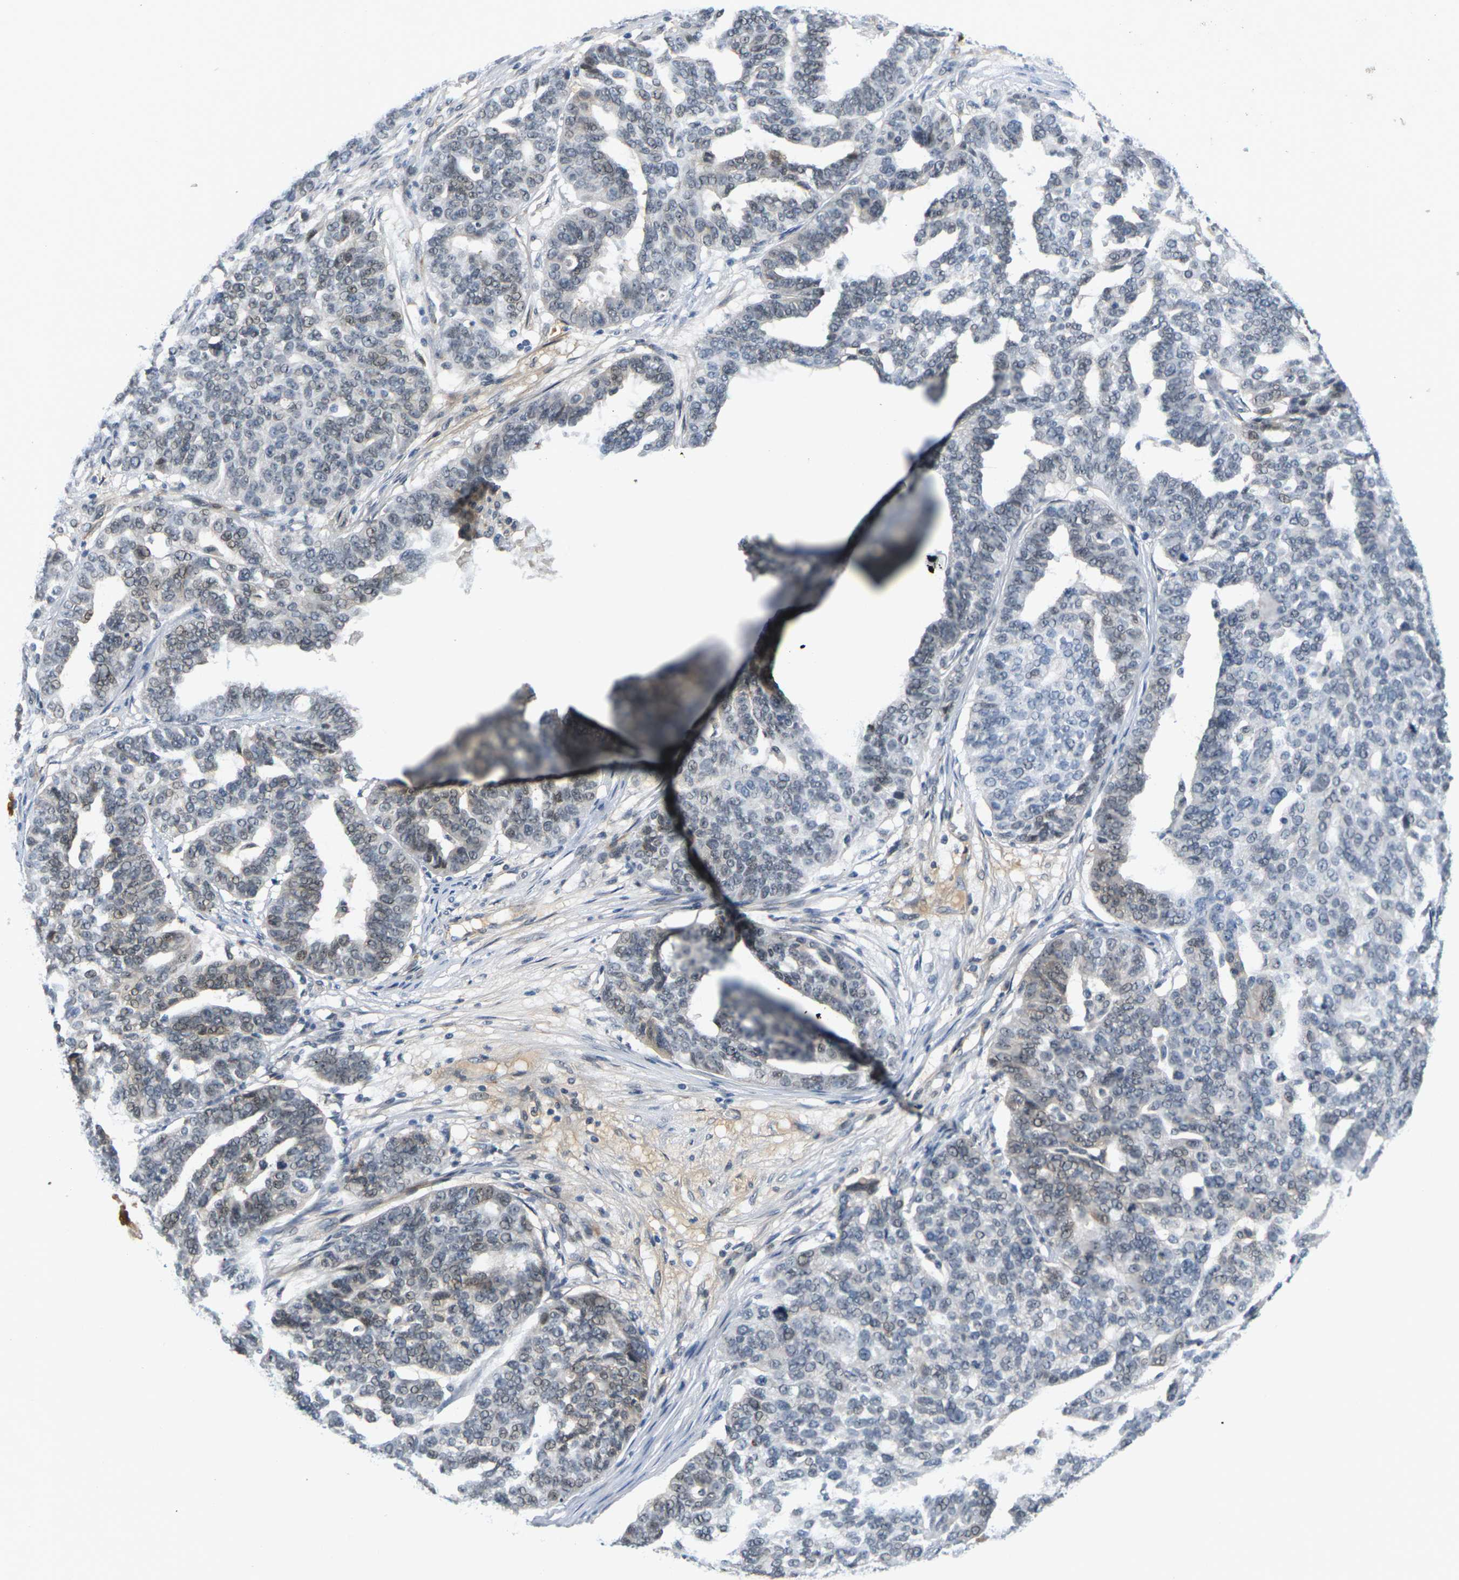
{"staining": {"intensity": "weak", "quantity": "25%-75%", "location": "nuclear"}, "tissue": "ovarian cancer", "cell_type": "Tumor cells", "image_type": "cancer", "snomed": [{"axis": "morphology", "description": "Cystadenocarcinoma, serous, NOS"}, {"axis": "topography", "description": "Ovary"}], "caption": "Approximately 25%-75% of tumor cells in serous cystadenocarcinoma (ovarian) demonstrate weak nuclear protein expression as visualized by brown immunohistochemical staining.", "gene": "PKP2", "patient": {"sex": "female", "age": 59}}